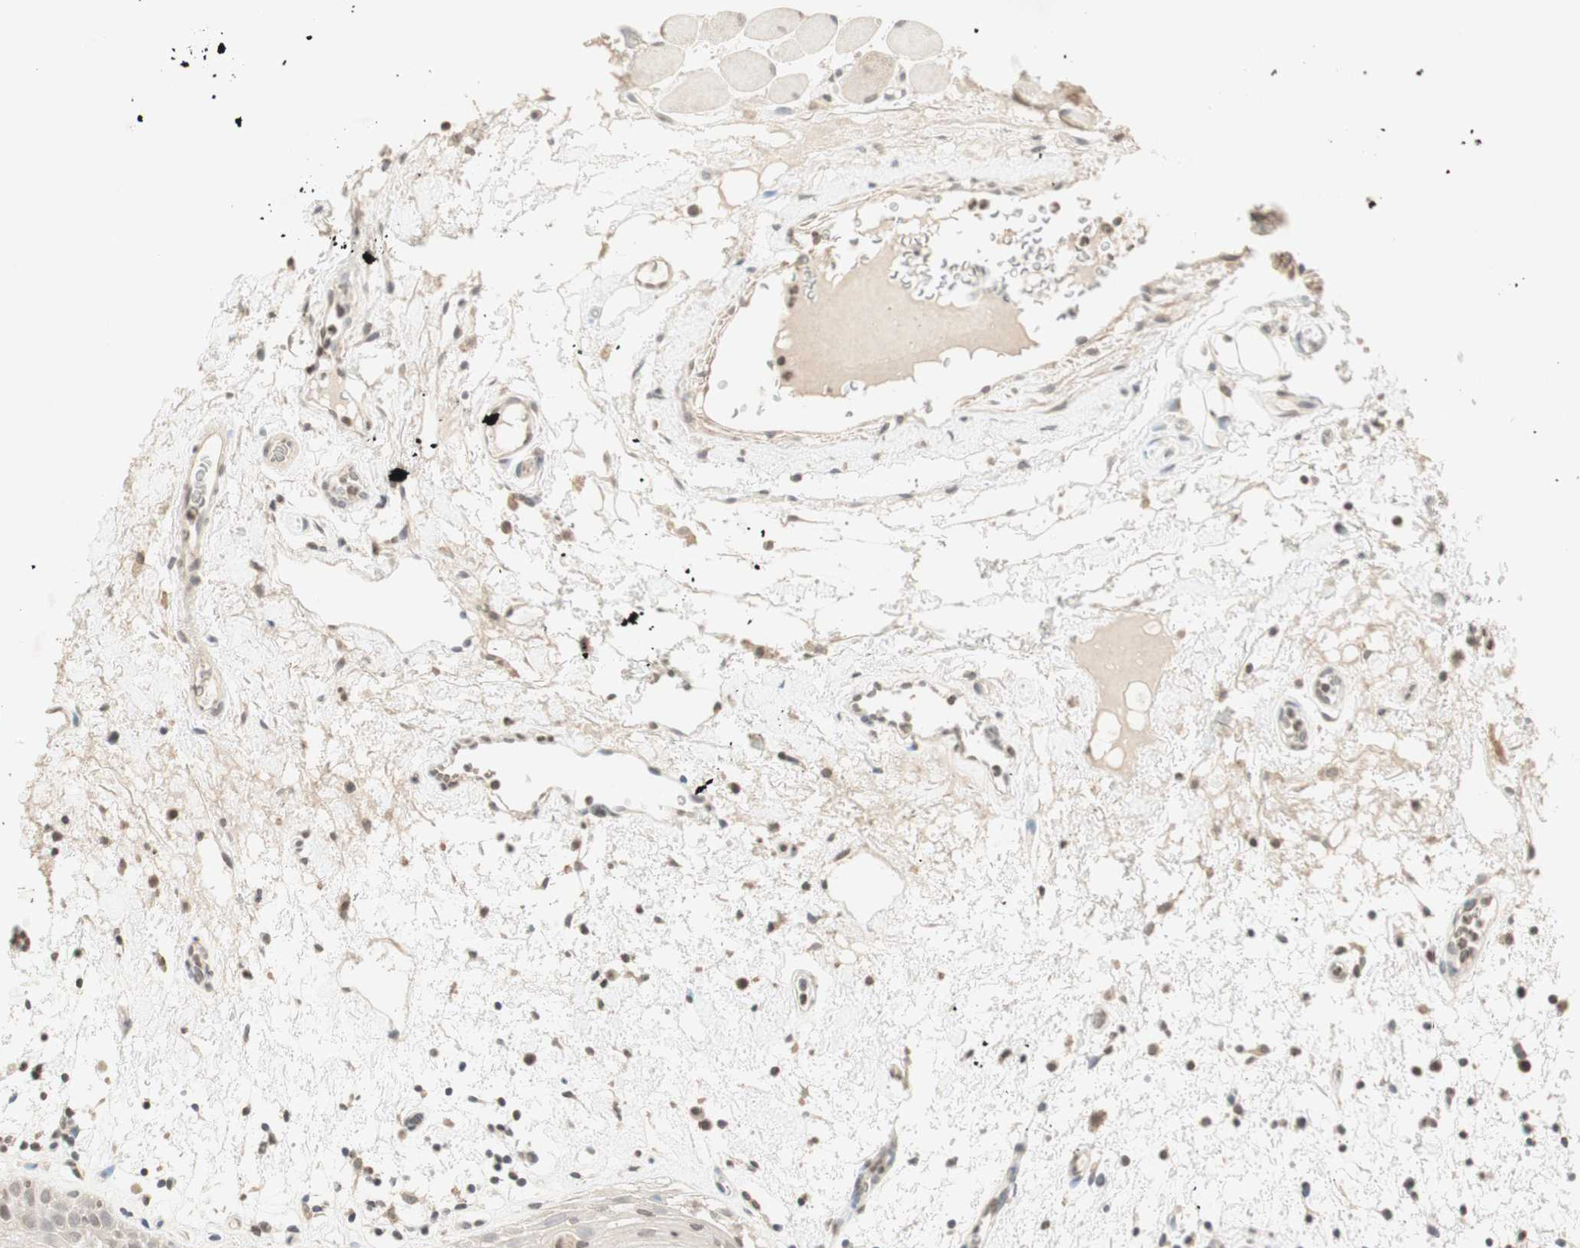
{"staining": {"intensity": "negative", "quantity": "none", "location": "none"}, "tissue": "oral mucosa", "cell_type": "Squamous epithelial cells", "image_type": "normal", "snomed": [{"axis": "morphology", "description": "Normal tissue, NOS"}, {"axis": "morphology", "description": "Squamous cell carcinoma, NOS"}, {"axis": "topography", "description": "Skeletal muscle"}, {"axis": "topography", "description": "Oral tissue"}], "caption": "Immunohistochemistry of benign human oral mucosa reveals no positivity in squamous epithelial cells. (DAB (3,3'-diaminobenzidine) immunohistochemistry (IHC) visualized using brightfield microscopy, high magnification).", "gene": "GLI1", "patient": {"sex": "male", "age": 71}}